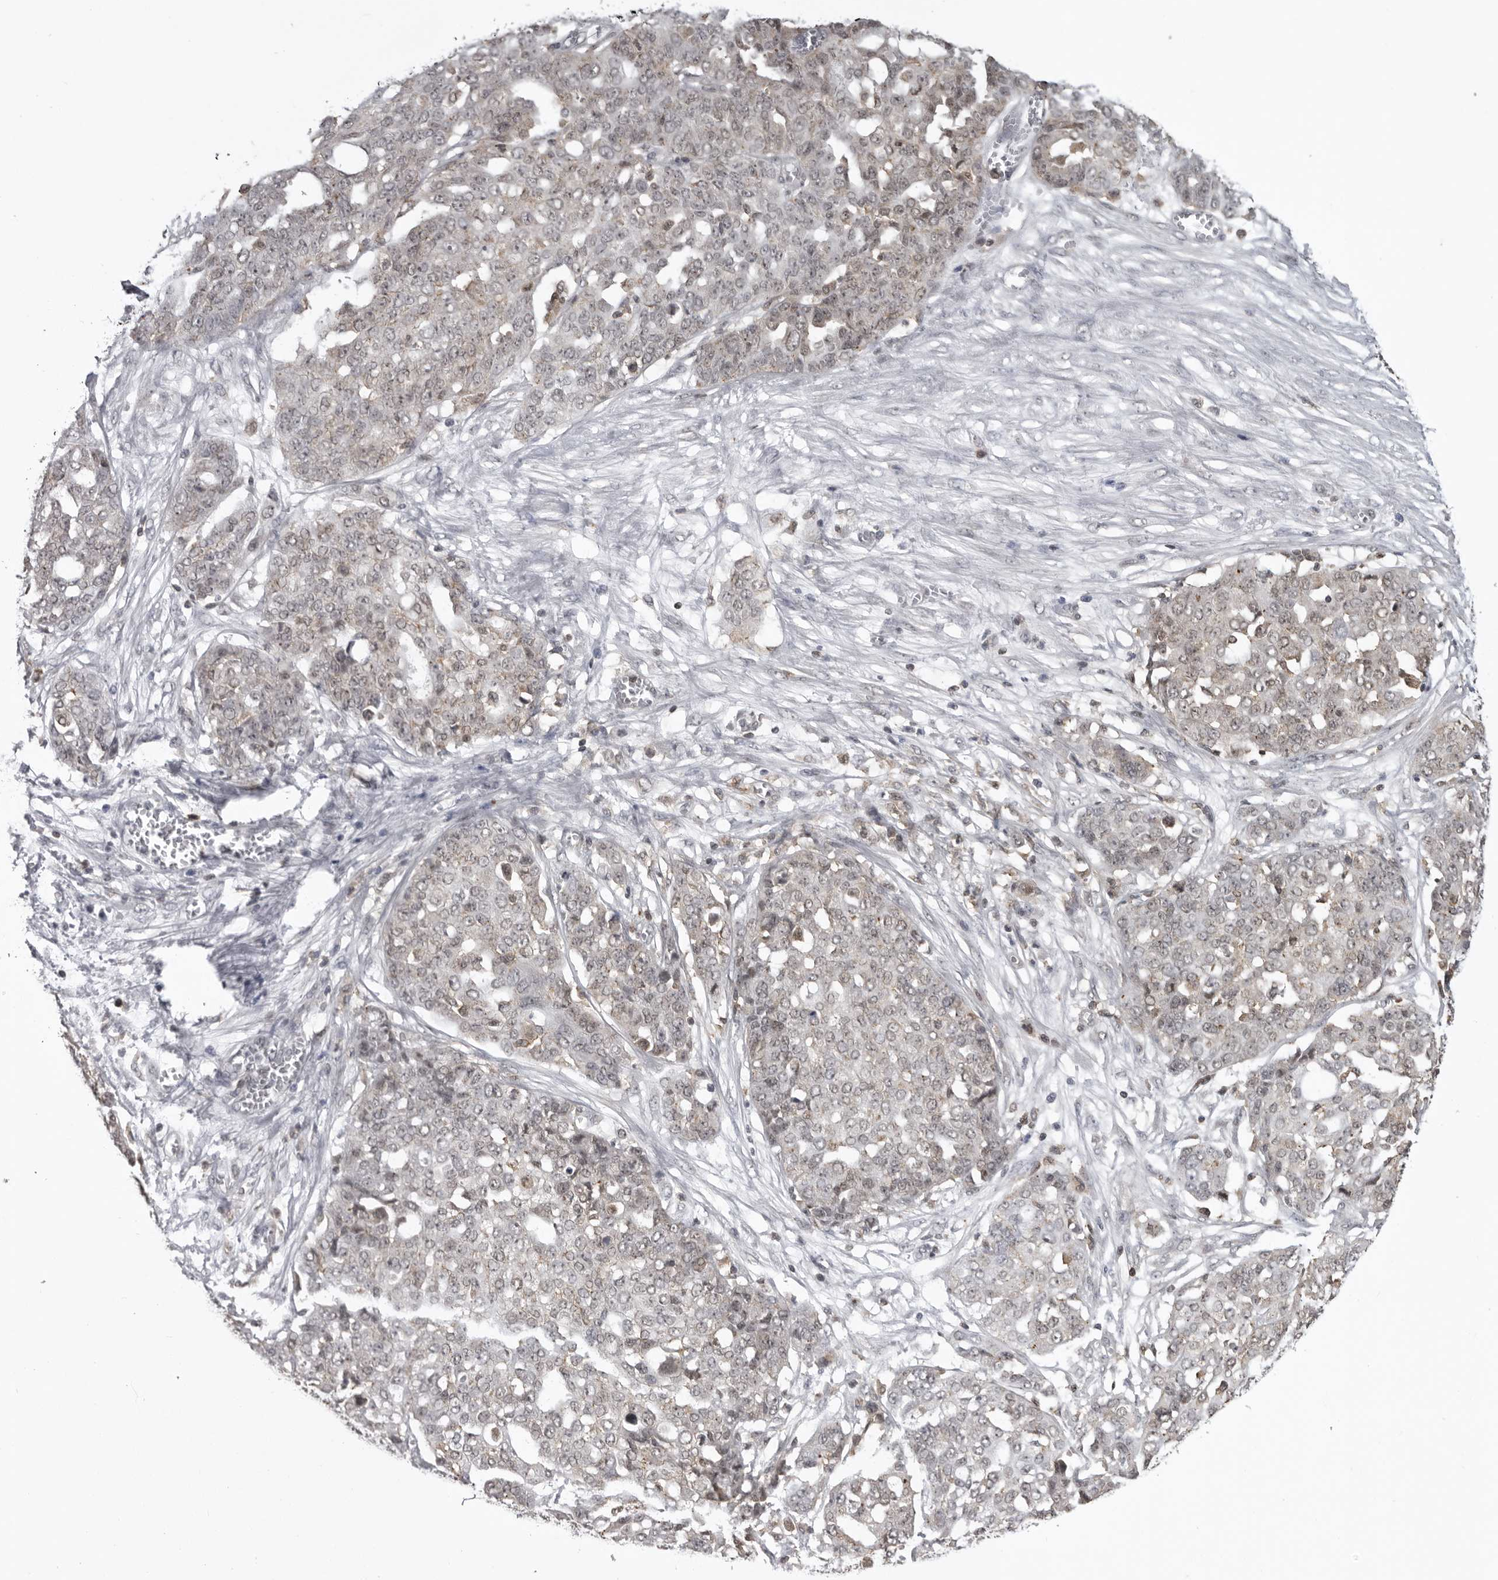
{"staining": {"intensity": "weak", "quantity": "25%-75%", "location": "cytoplasmic/membranous,nuclear"}, "tissue": "ovarian cancer", "cell_type": "Tumor cells", "image_type": "cancer", "snomed": [{"axis": "morphology", "description": "Cystadenocarcinoma, serous, NOS"}, {"axis": "topography", "description": "Soft tissue"}, {"axis": "topography", "description": "Ovary"}], "caption": "Protein staining of serous cystadenocarcinoma (ovarian) tissue exhibits weak cytoplasmic/membranous and nuclear staining in approximately 25%-75% of tumor cells.", "gene": "PDCL3", "patient": {"sex": "female", "age": 57}}